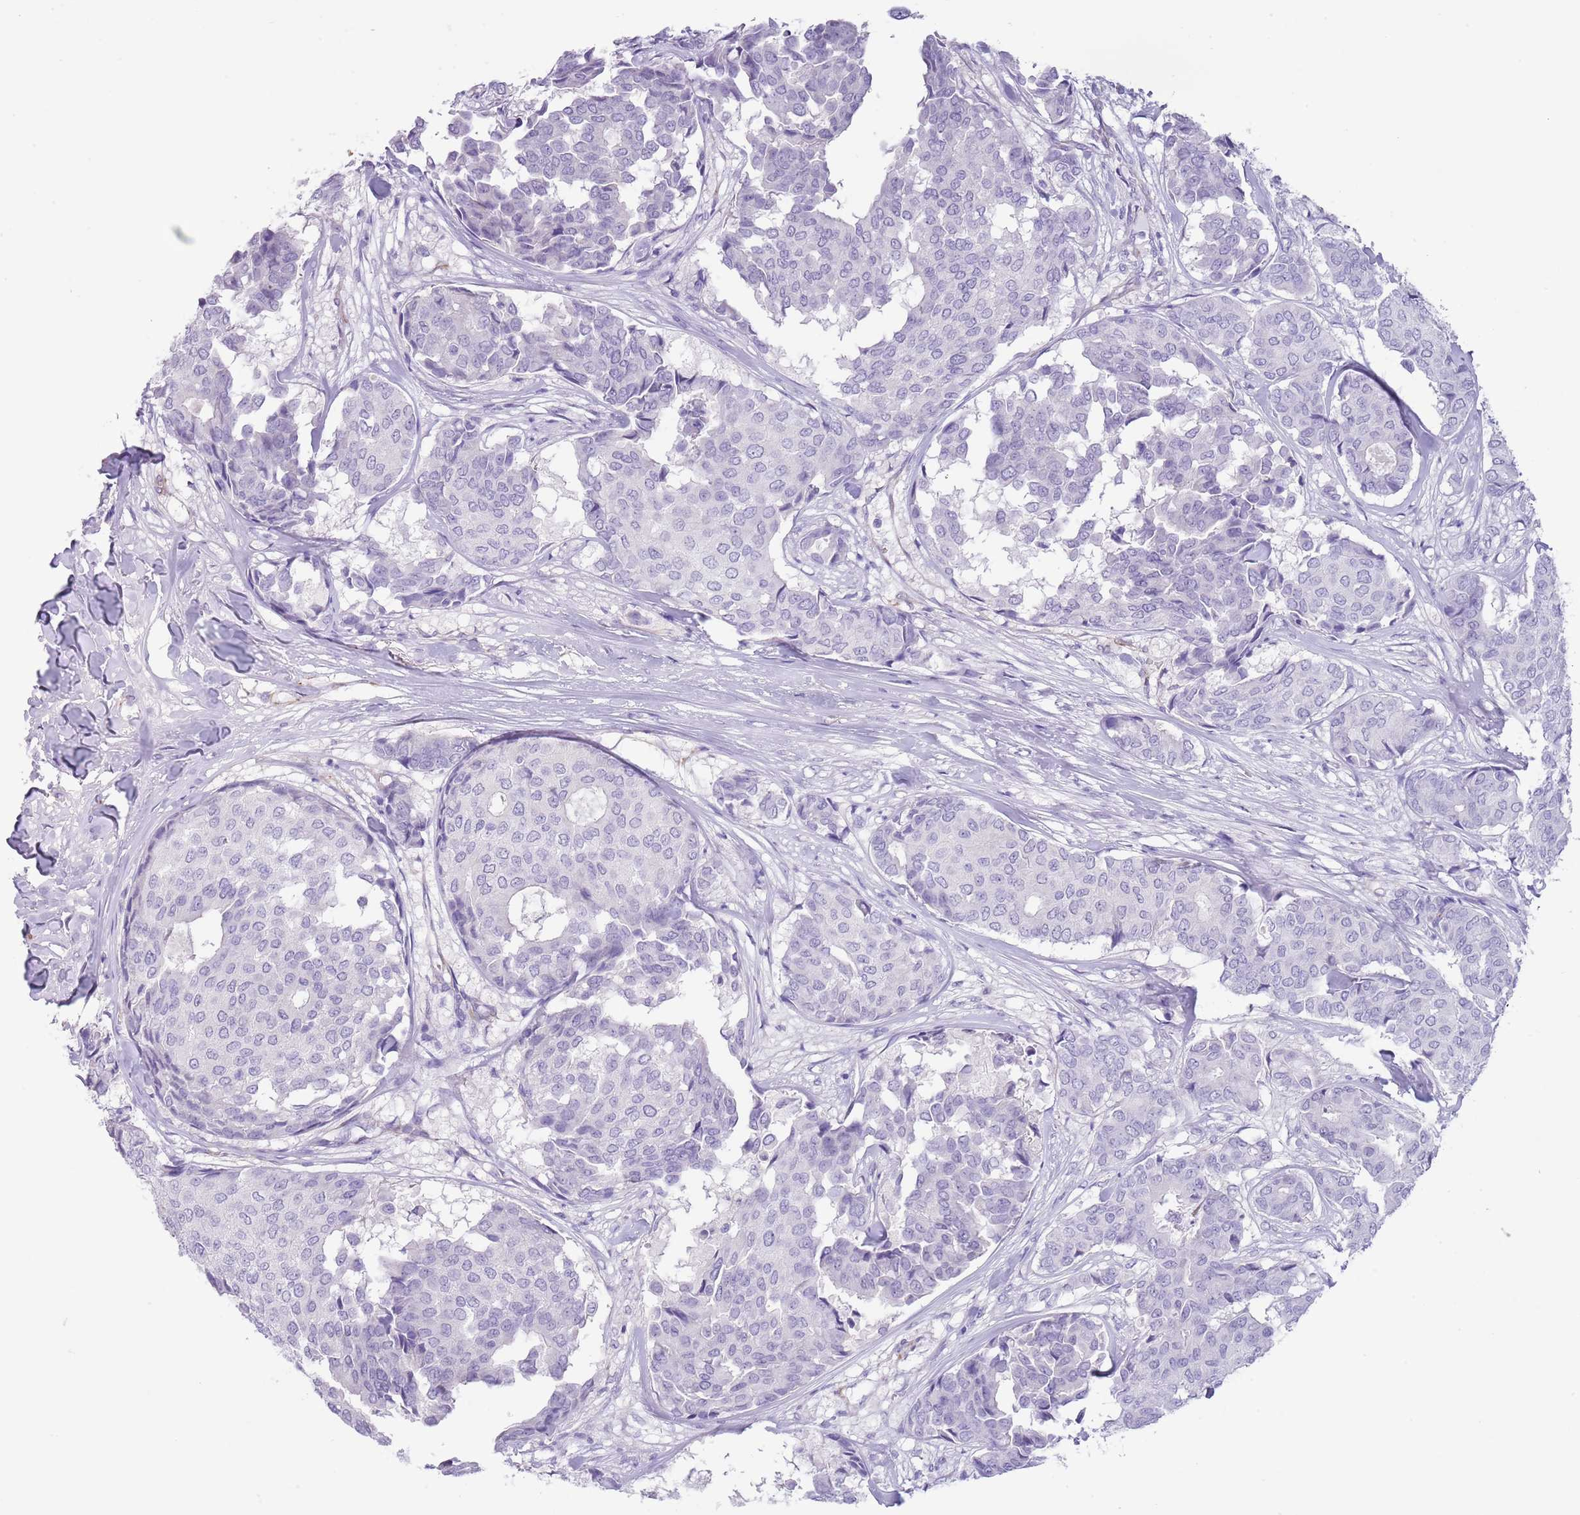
{"staining": {"intensity": "negative", "quantity": "none", "location": "none"}, "tissue": "breast cancer", "cell_type": "Tumor cells", "image_type": "cancer", "snomed": [{"axis": "morphology", "description": "Duct carcinoma"}, {"axis": "topography", "description": "Breast"}], "caption": "This is an IHC micrograph of human breast invasive ductal carcinoma. There is no expression in tumor cells.", "gene": "TSGA13", "patient": {"sex": "female", "age": 75}}